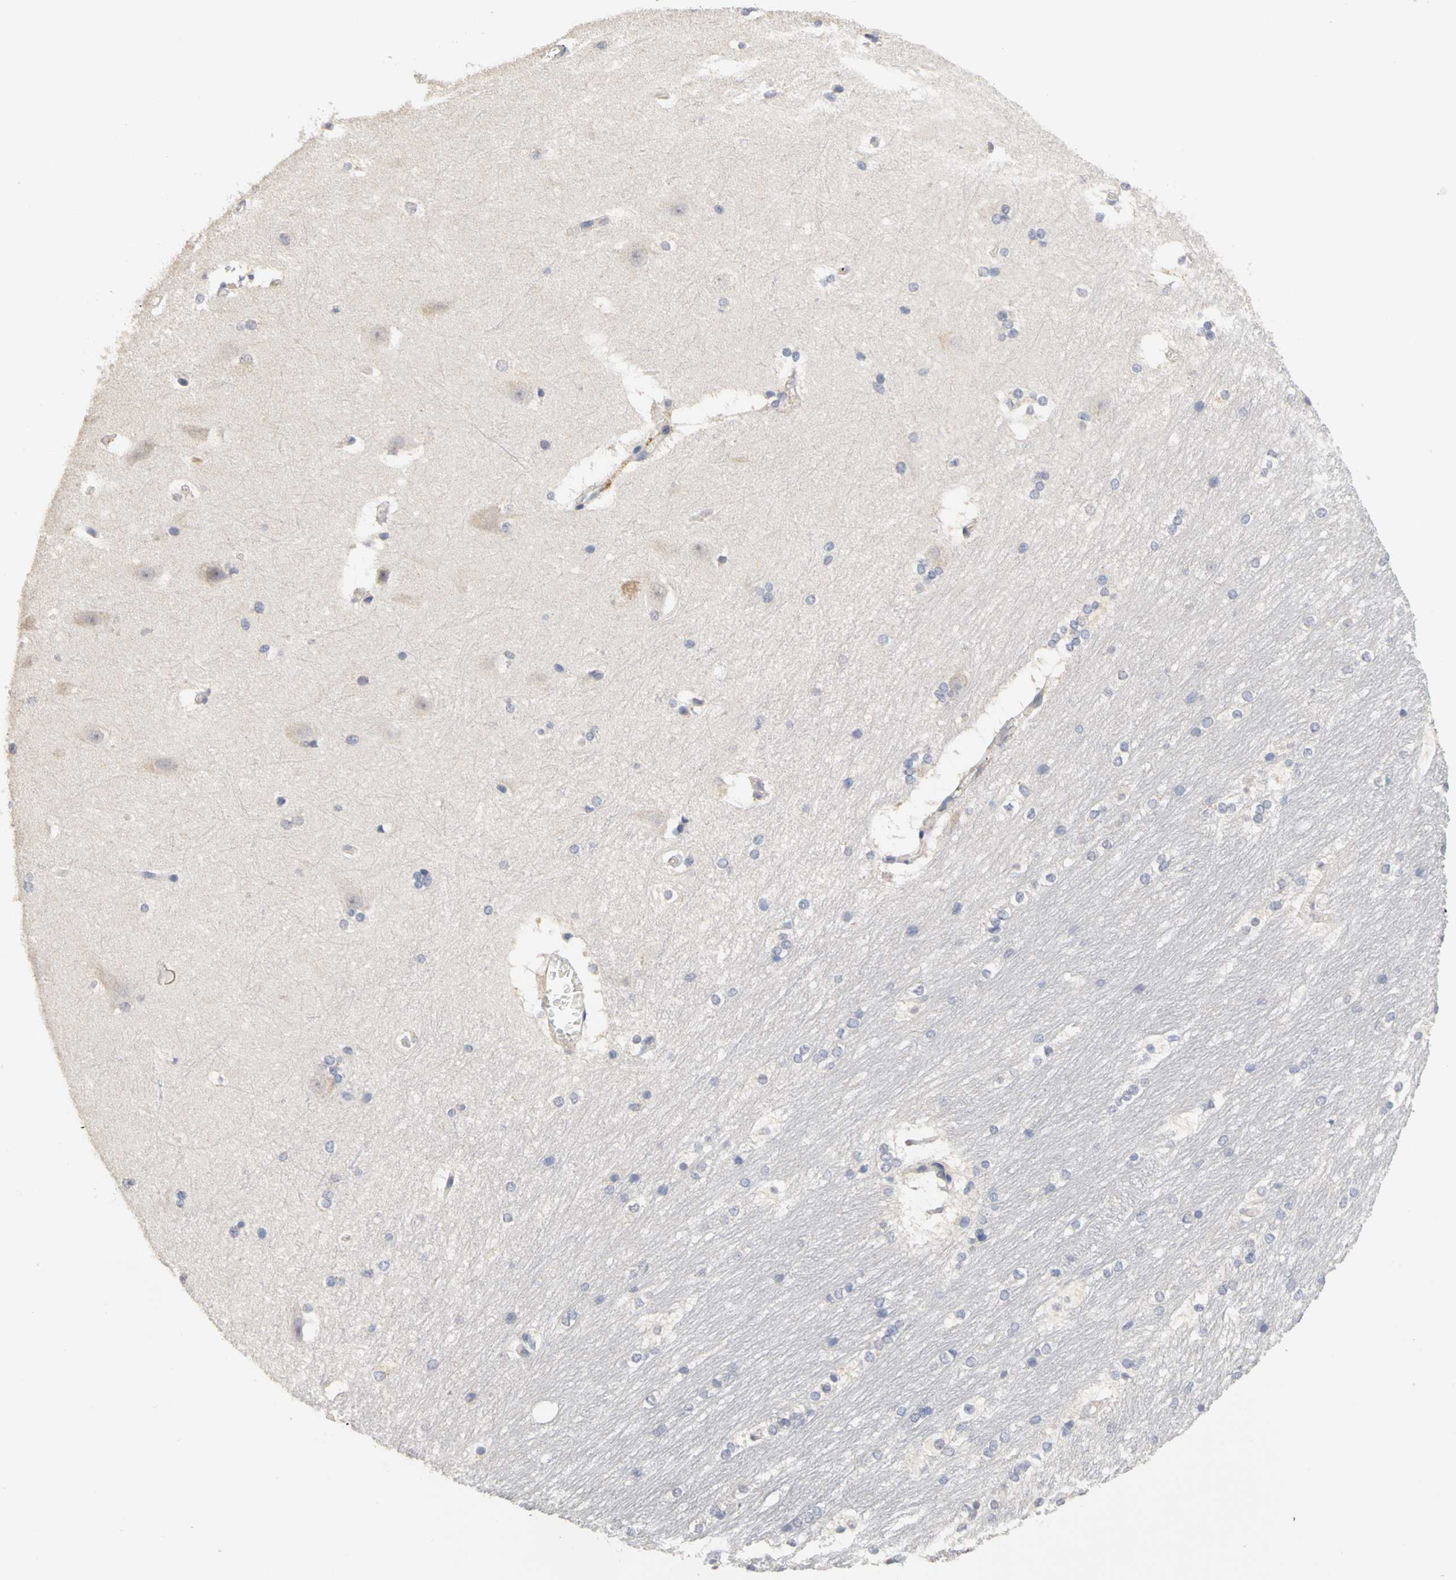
{"staining": {"intensity": "negative", "quantity": "none", "location": "none"}, "tissue": "hippocampus", "cell_type": "Glial cells", "image_type": "normal", "snomed": [{"axis": "morphology", "description": "Normal tissue, NOS"}, {"axis": "topography", "description": "Hippocampus"}], "caption": "An image of human hippocampus is negative for staining in glial cells. (Brightfield microscopy of DAB immunohistochemistry (IHC) at high magnification).", "gene": "PGR", "patient": {"sex": "female", "age": 19}}